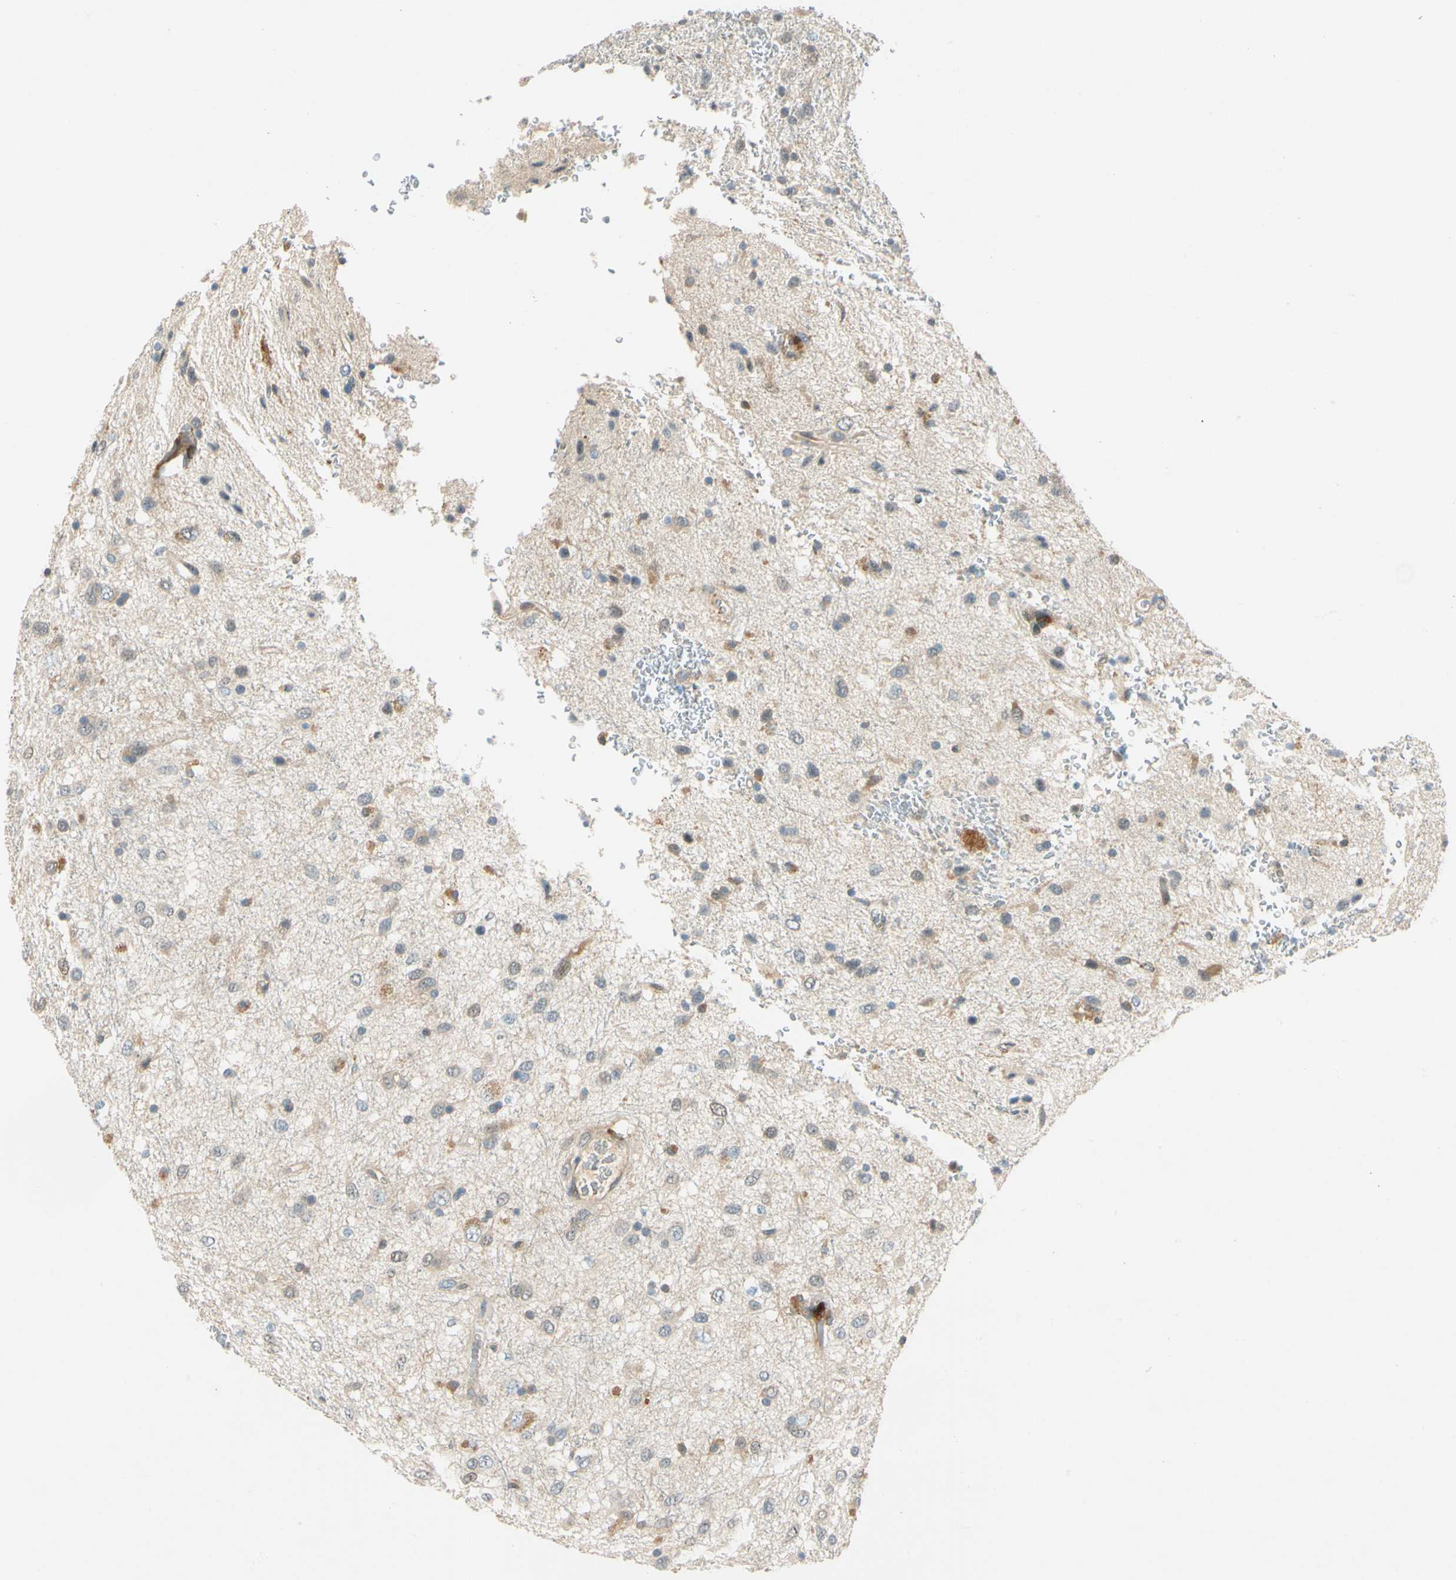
{"staining": {"intensity": "moderate", "quantity": "25%-75%", "location": "cytoplasmic/membranous"}, "tissue": "glioma", "cell_type": "Tumor cells", "image_type": "cancer", "snomed": [{"axis": "morphology", "description": "Glioma, malignant, Low grade"}, {"axis": "topography", "description": "Brain"}], "caption": "The photomicrograph reveals a brown stain indicating the presence of a protein in the cytoplasmic/membranous of tumor cells in glioma. (IHC, brightfield microscopy, high magnification).", "gene": "WIPI1", "patient": {"sex": "male", "age": 77}}